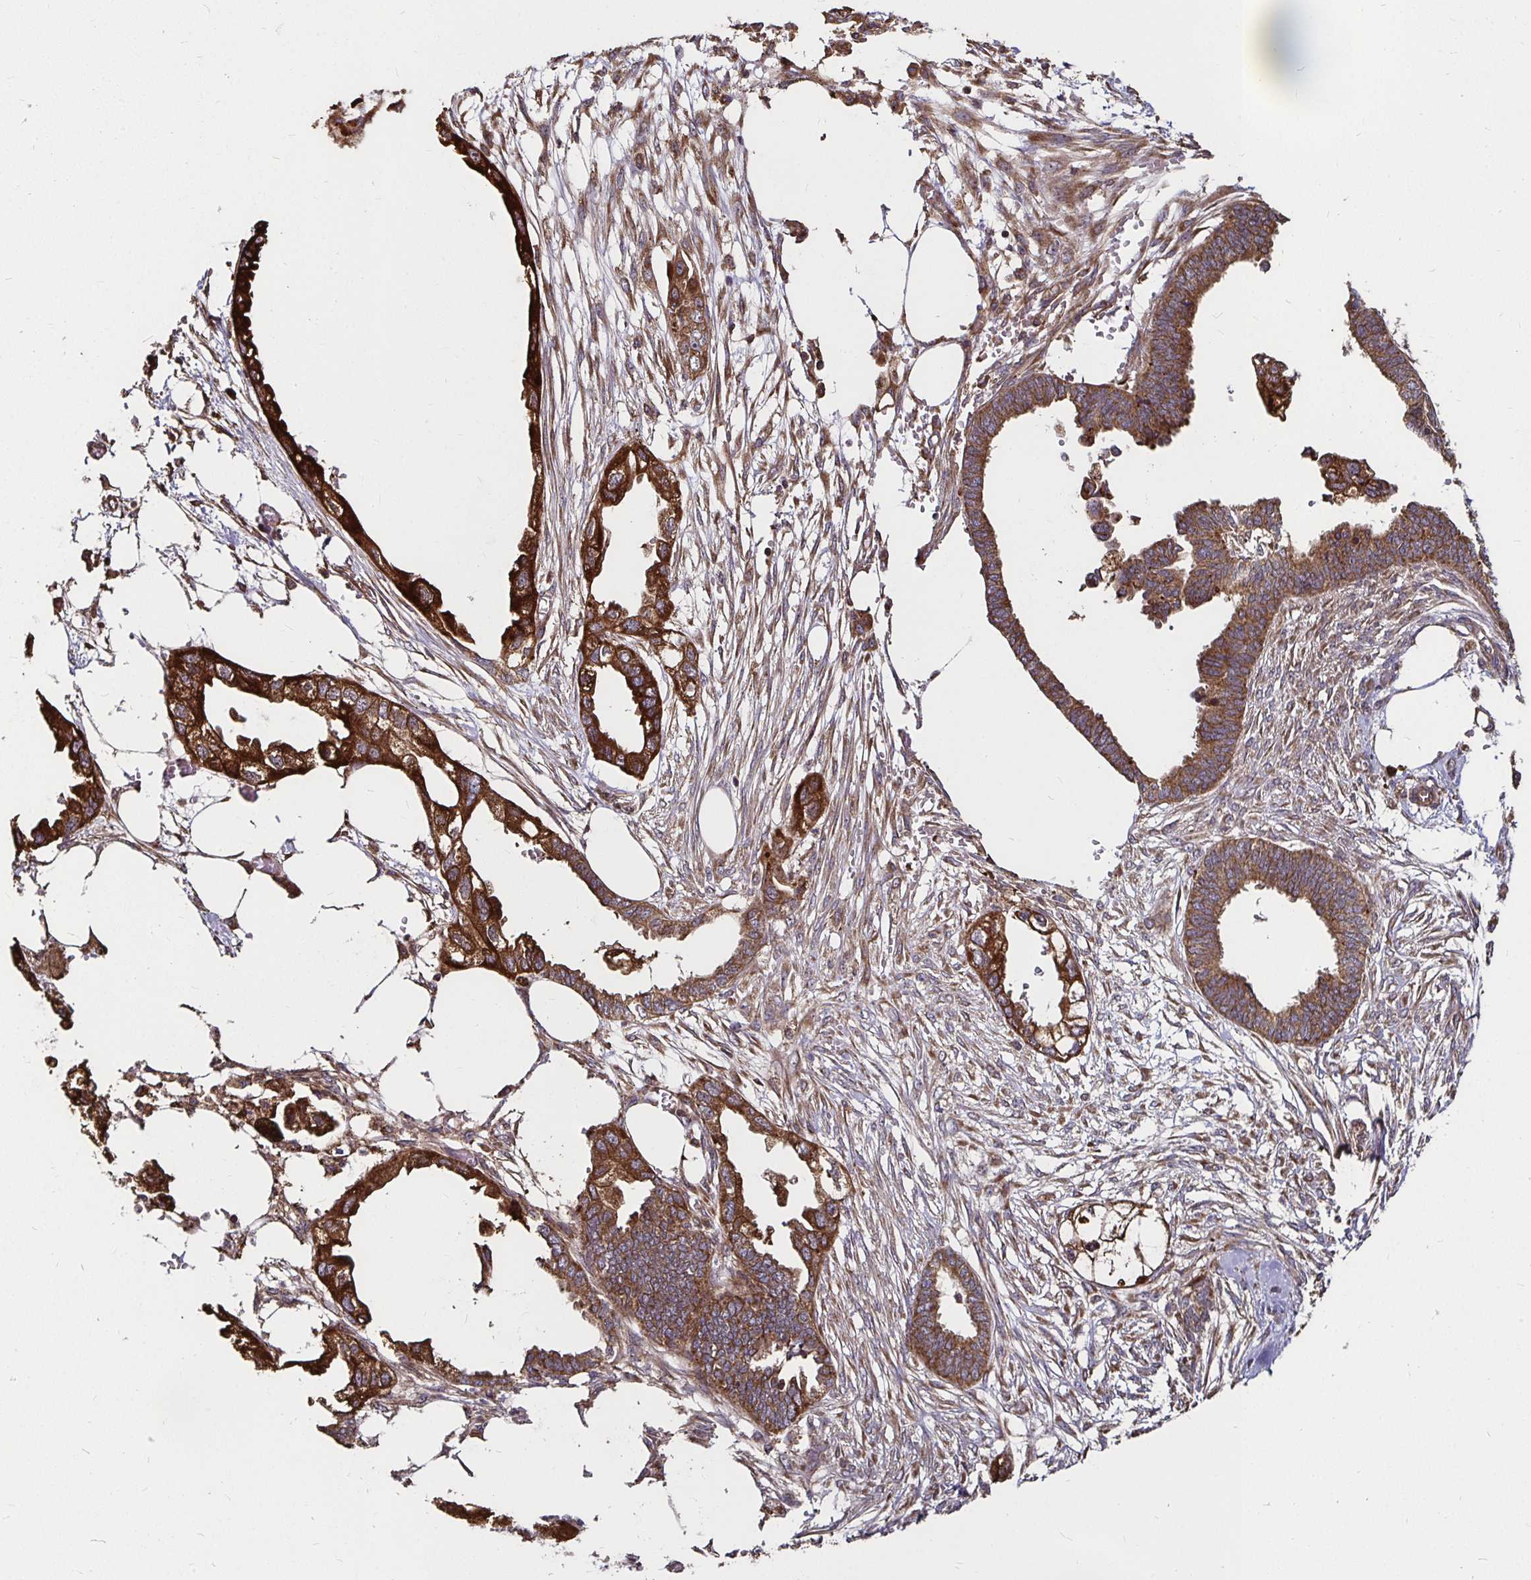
{"staining": {"intensity": "strong", "quantity": ">75%", "location": "cytoplasmic/membranous"}, "tissue": "endometrial cancer", "cell_type": "Tumor cells", "image_type": "cancer", "snomed": [{"axis": "morphology", "description": "Adenocarcinoma, NOS"}, {"axis": "morphology", "description": "Adenocarcinoma, metastatic, NOS"}, {"axis": "topography", "description": "Adipose tissue"}, {"axis": "topography", "description": "Endometrium"}], "caption": "DAB immunohistochemical staining of endometrial cancer (adenocarcinoma) exhibits strong cytoplasmic/membranous protein positivity in about >75% of tumor cells. Nuclei are stained in blue.", "gene": "MLST8", "patient": {"sex": "female", "age": 67}}